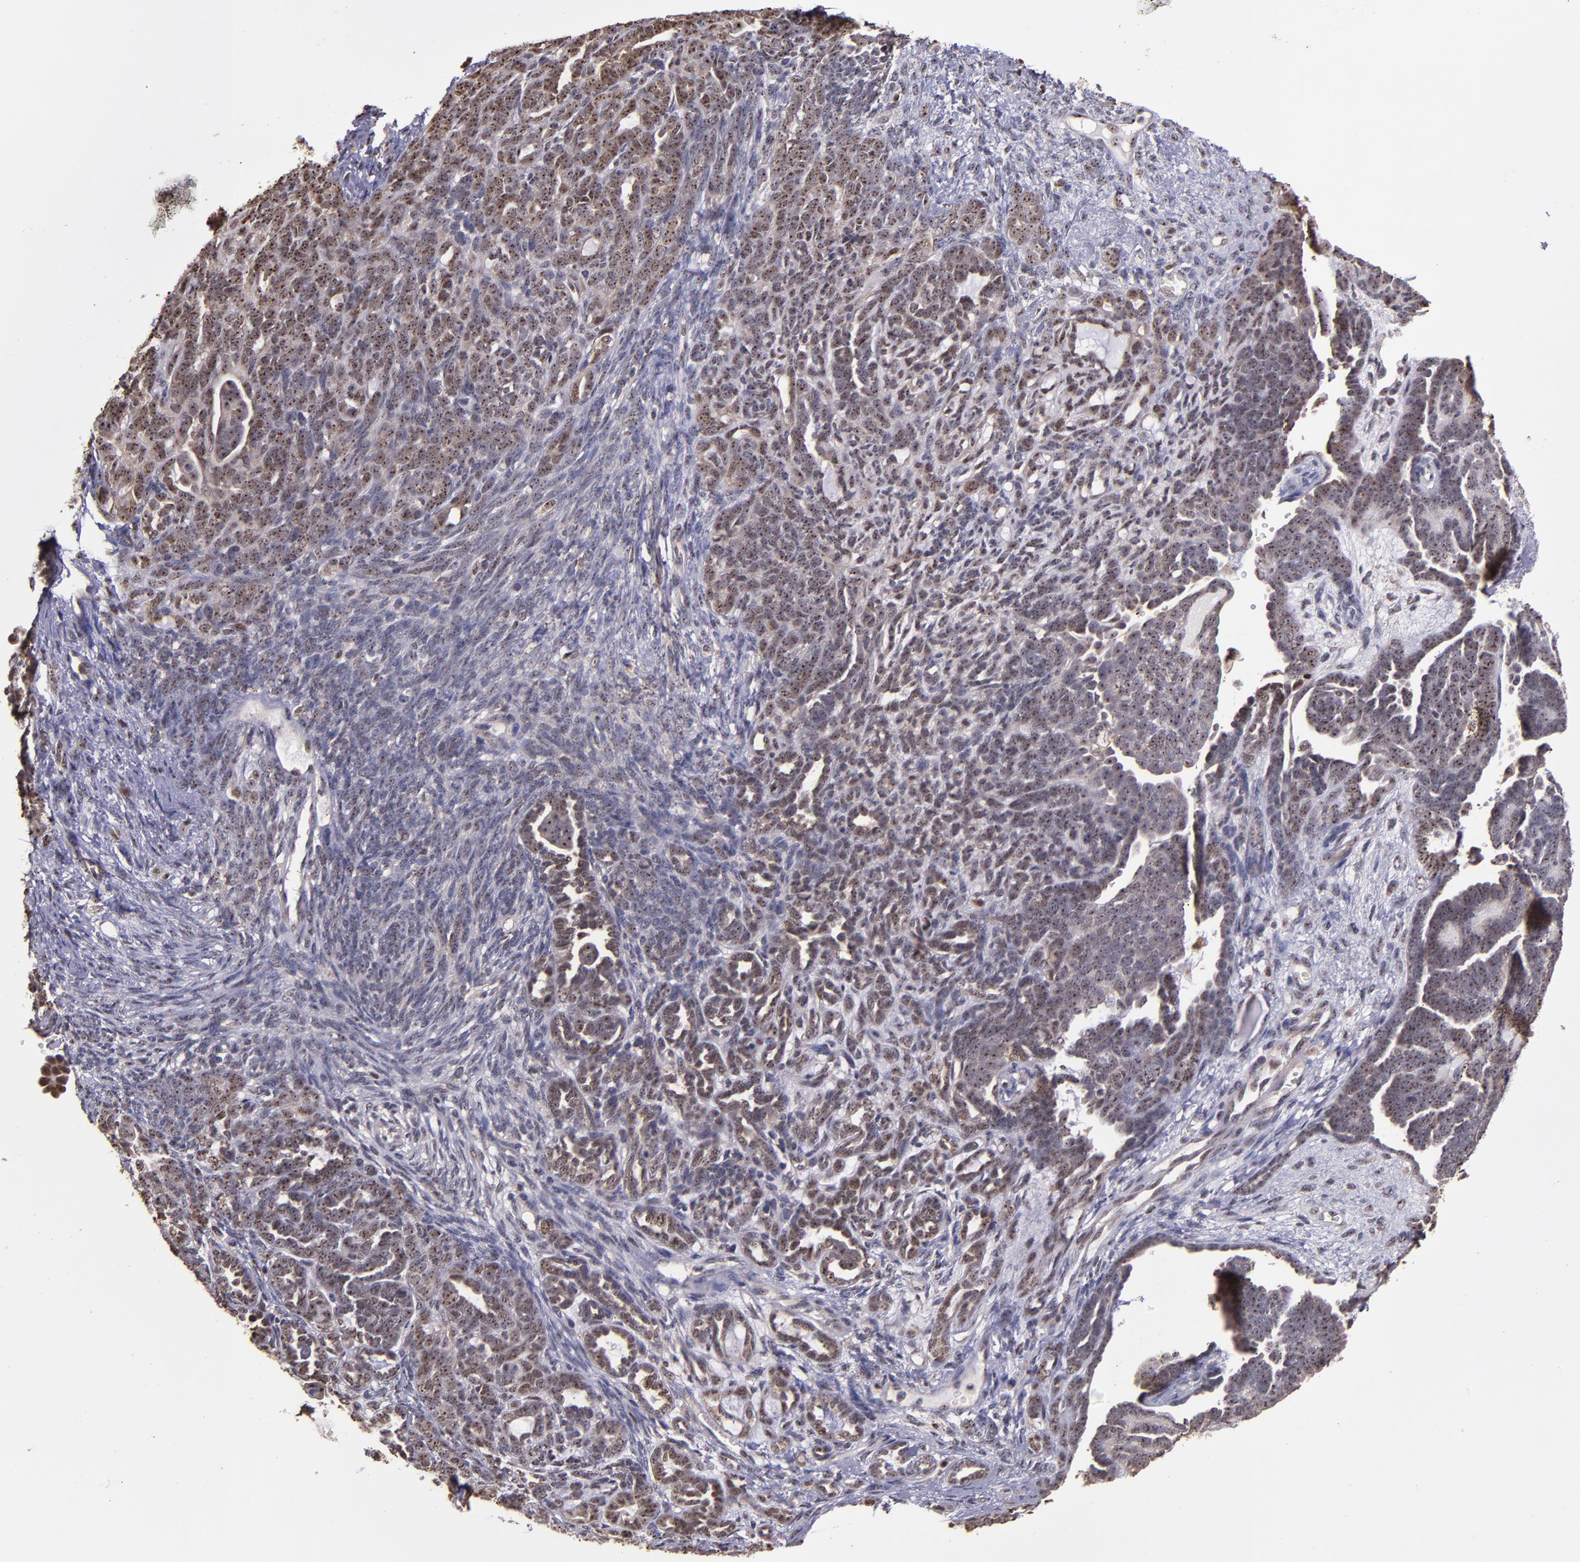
{"staining": {"intensity": "moderate", "quantity": ">75%", "location": "cytoplasmic/membranous,nuclear"}, "tissue": "endometrial cancer", "cell_type": "Tumor cells", "image_type": "cancer", "snomed": [{"axis": "morphology", "description": "Neoplasm, malignant, NOS"}, {"axis": "topography", "description": "Endometrium"}], "caption": "A high-resolution photomicrograph shows IHC staining of endometrial neoplasm (malignant), which exhibits moderate cytoplasmic/membranous and nuclear staining in approximately >75% of tumor cells. Ihc stains the protein of interest in brown and the nuclei are stained blue.", "gene": "CECR2", "patient": {"sex": "female", "age": 74}}